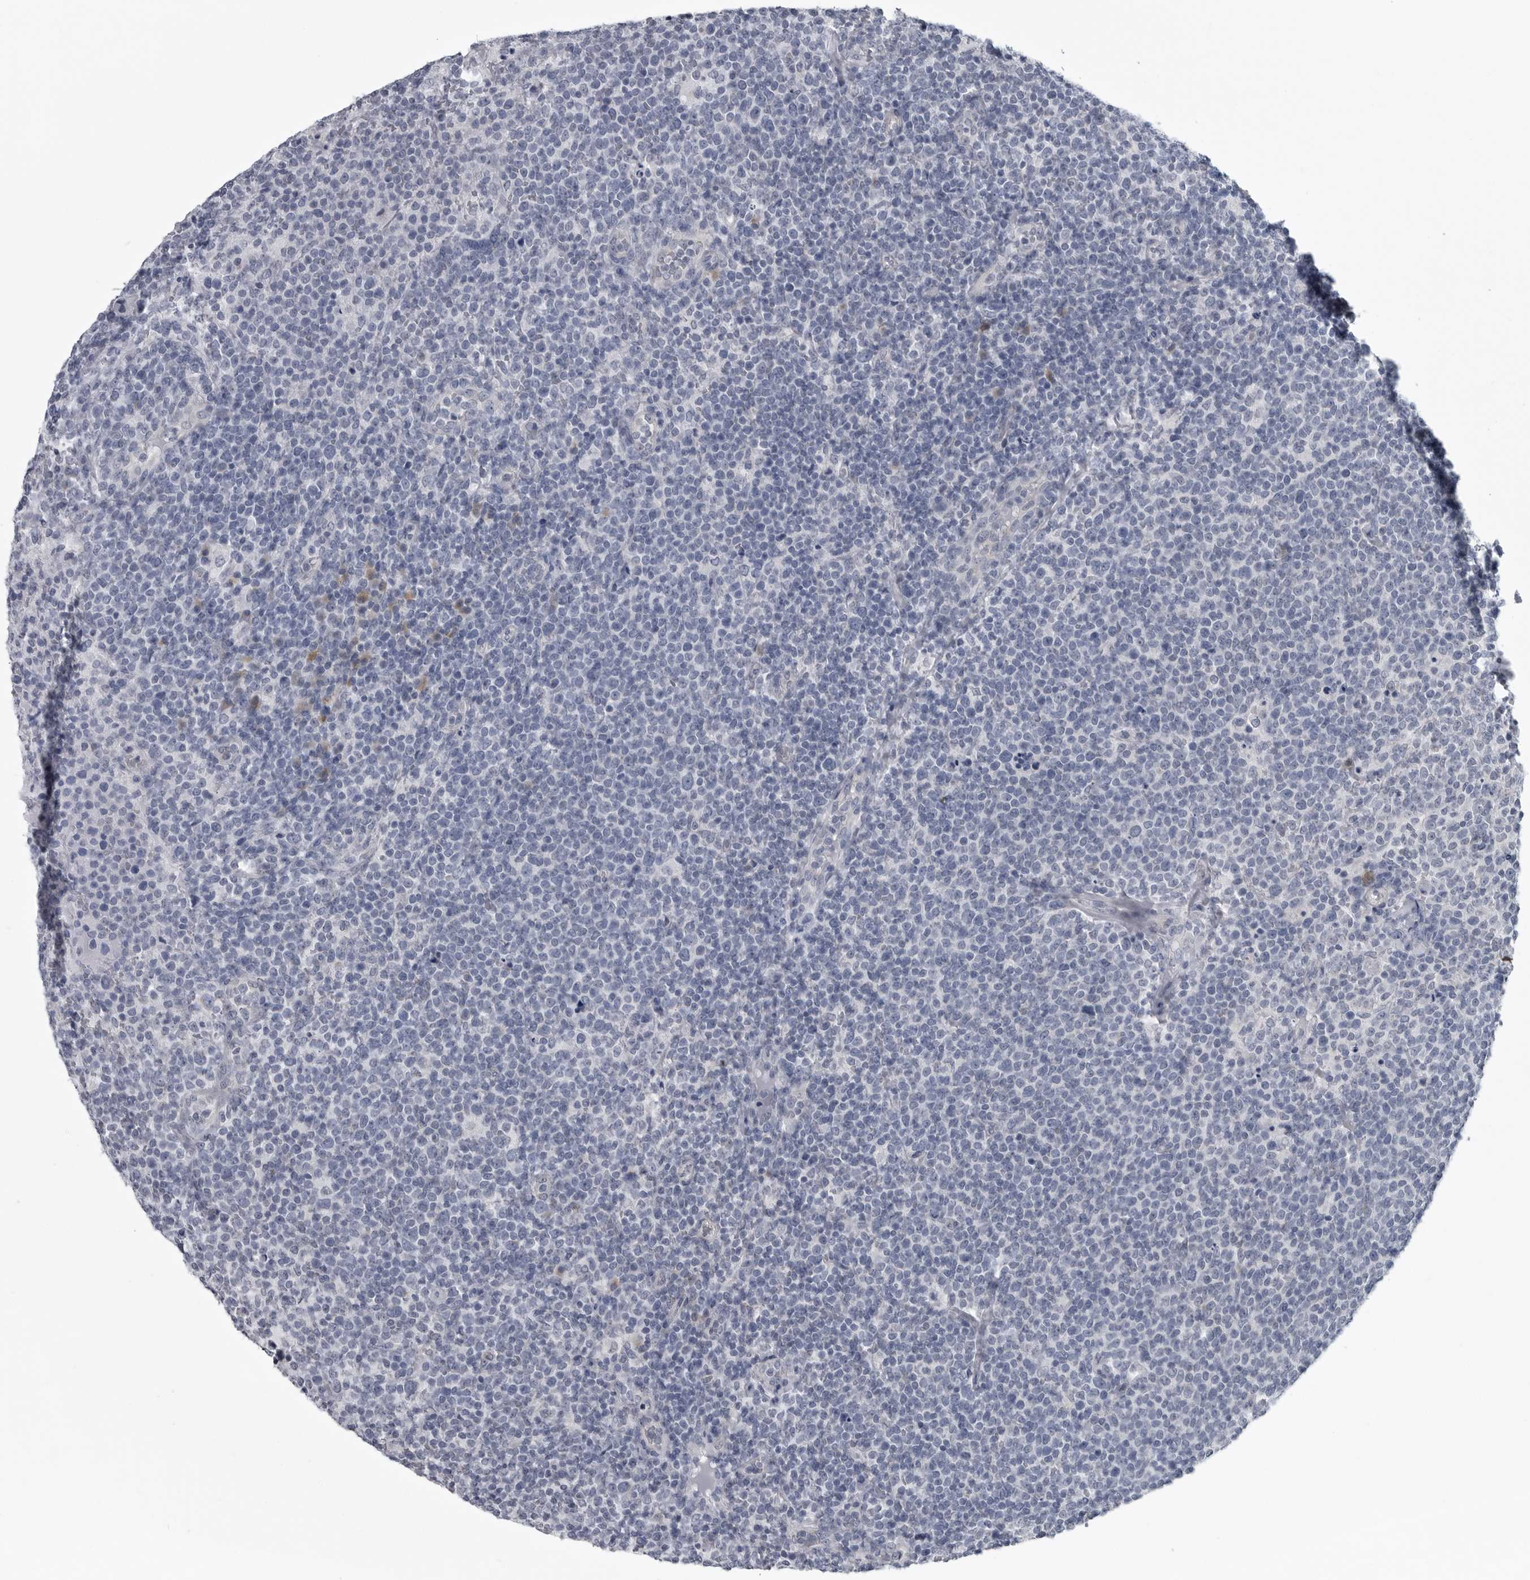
{"staining": {"intensity": "negative", "quantity": "none", "location": "none"}, "tissue": "lymphoma", "cell_type": "Tumor cells", "image_type": "cancer", "snomed": [{"axis": "morphology", "description": "Malignant lymphoma, non-Hodgkin's type, High grade"}, {"axis": "topography", "description": "Lymph node"}], "caption": "Immunohistochemical staining of human malignant lymphoma, non-Hodgkin's type (high-grade) exhibits no significant positivity in tumor cells. (DAB immunohistochemistry with hematoxylin counter stain).", "gene": "MYOC", "patient": {"sex": "male", "age": 61}}